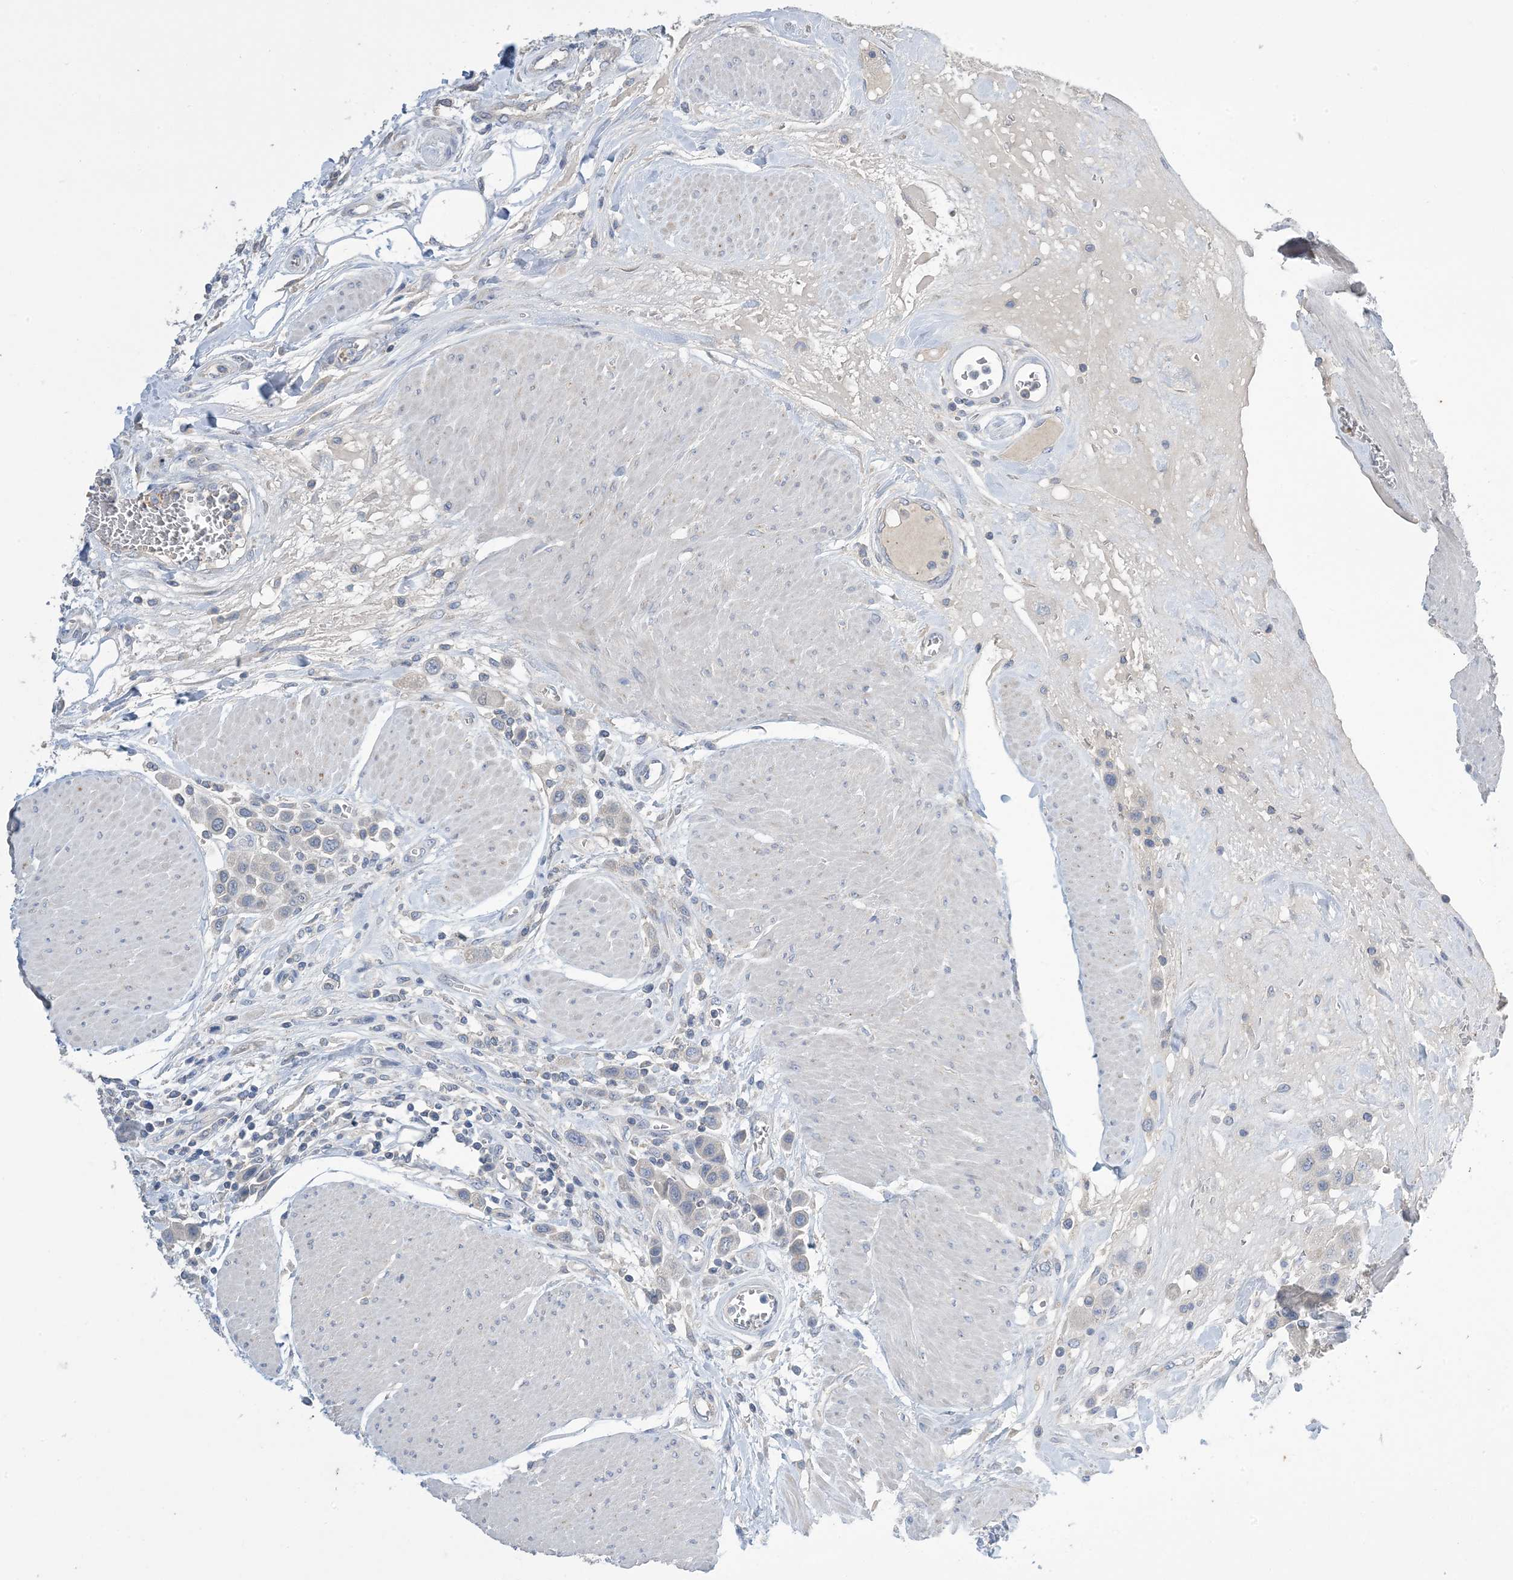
{"staining": {"intensity": "negative", "quantity": "none", "location": "none"}, "tissue": "urothelial cancer", "cell_type": "Tumor cells", "image_type": "cancer", "snomed": [{"axis": "morphology", "description": "Urothelial carcinoma, High grade"}, {"axis": "topography", "description": "Urinary bladder"}], "caption": "High power microscopy image of an immunohistochemistry photomicrograph of urothelial cancer, revealing no significant expression in tumor cells.", "gene": "KPRP", "patient": {"sex": "male", "age": 50}}